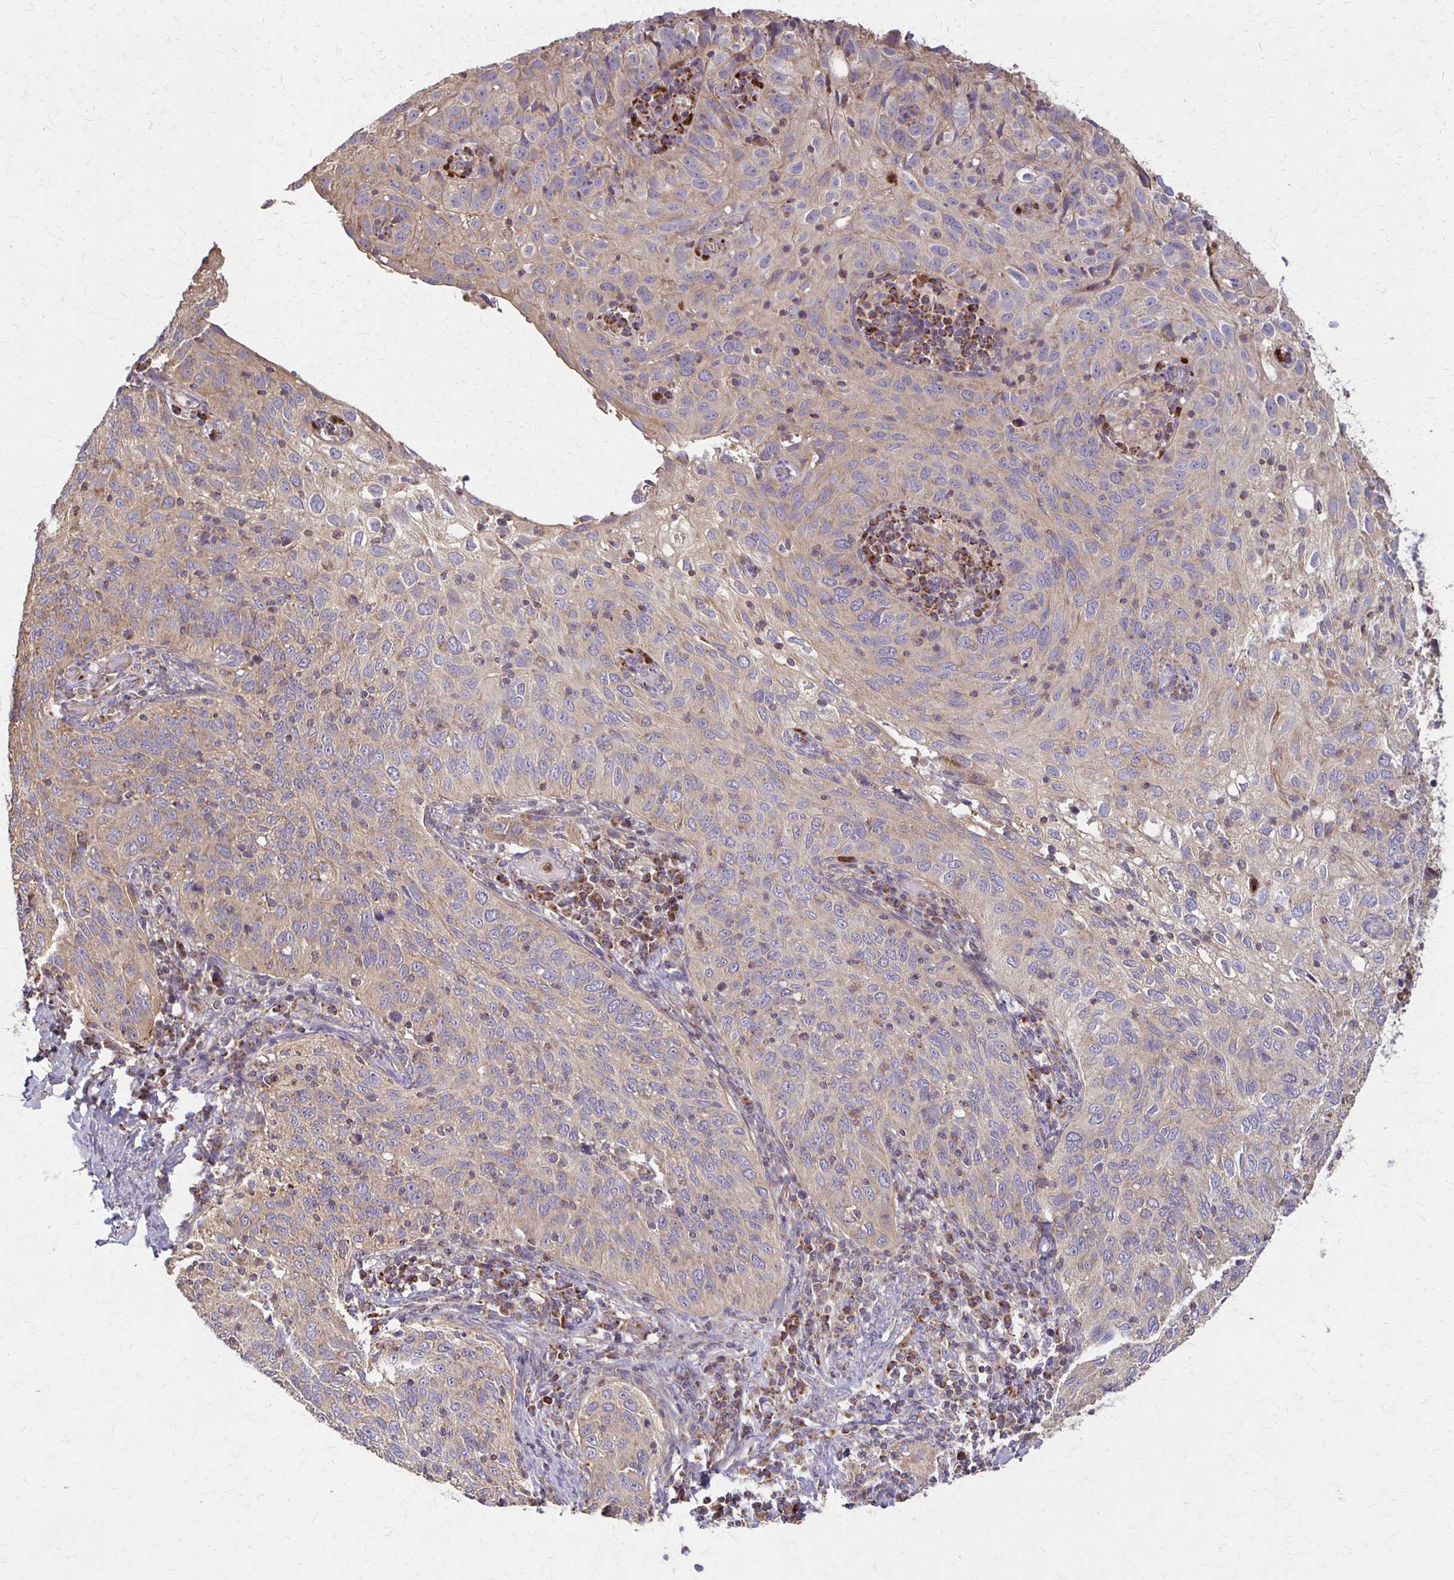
{"staining": {"intensity": "weak", "quantity": "25%-75%", "location": "cytoplasmic/membranous"}, "tissue": "cervical cancer", "cell_type": "Tumor cells", "image_type": "cancer", "snomed": [{"axis": "morphology", "description": "Squamous cell carcinoma, NOS"}, {"axis": "topography", "description": "Cervix"}], "caption": "Squamous cell carcinoma (cervical) tissue reveals weak cytoplasmic/membranous positivity in about 25%-75% of tumor cells, visualized by immunohistochemistry. (Brightfield microscopy of DAB IHC at high magnification).", "gene": "EIF4EBP2", "patient": {"sex": "female", "age": 52}}